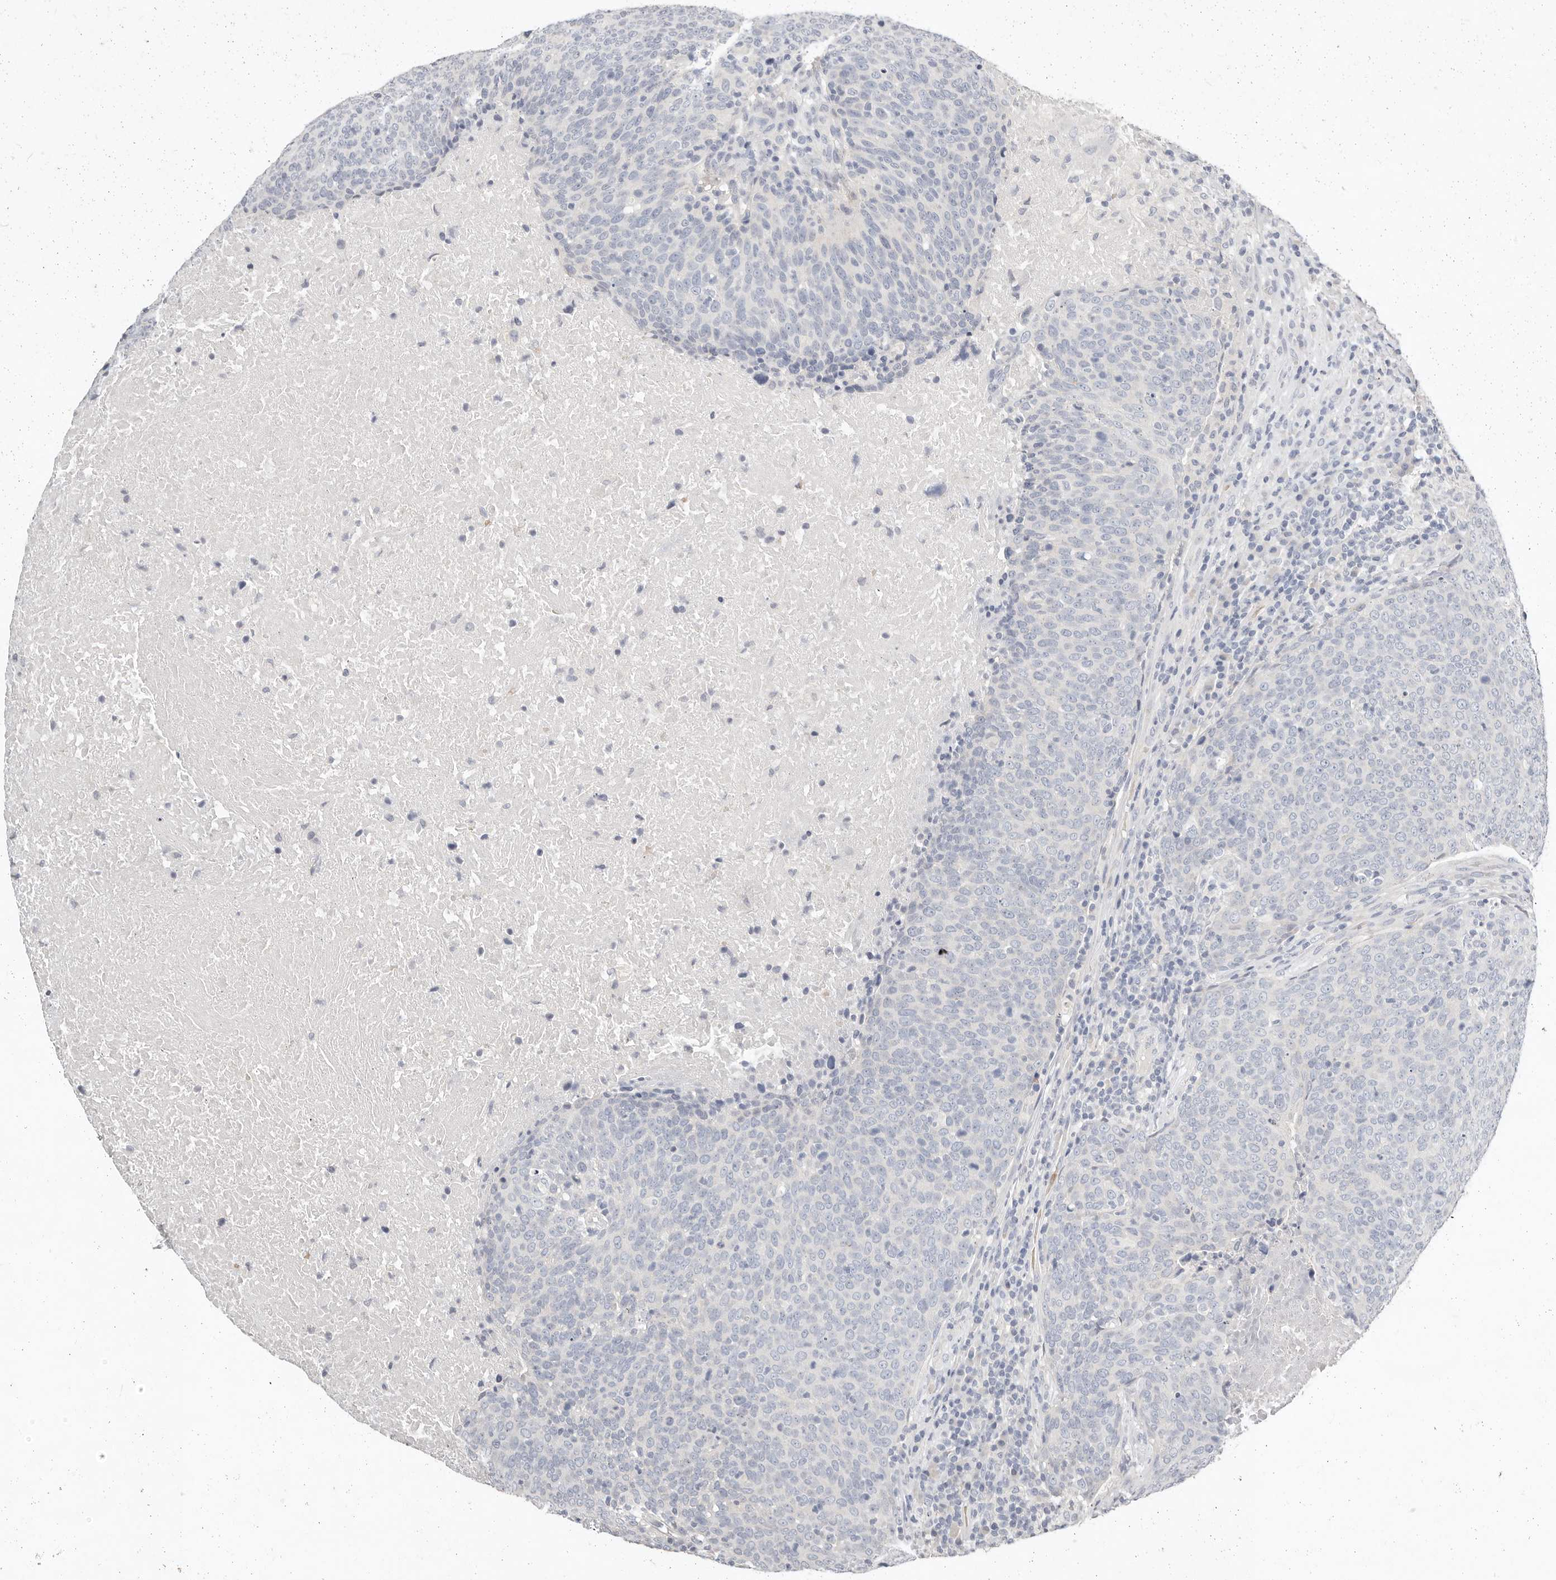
{"staining": {"intensity": "negative", "quantity": "none", "location": "none"}, "tissue": "head and neck cancer", "cell_type": "Tumor cells", "image_type": "cancer", "snomed": [{"axis": "morphology", "description": "Squamous cell carcinoma, NOS"}, {"axis": "morphology", "description": "Squamous cell carcinoma, metastatic, NOS"}, {"axis": "topography", "description": "Lymph node"}, {"axis": "topography", "description": "Head-Neck"}], "caption": "Tumor cells are negative for protein expression in human metastatic squamous cell carcinoma (head and neck). (DAB (3,3'-diaminobenzidine) IHC with hematoxylin counter stain).", "gene": "TMEM63B", "patient": {"sex": "male", "age": 62}}